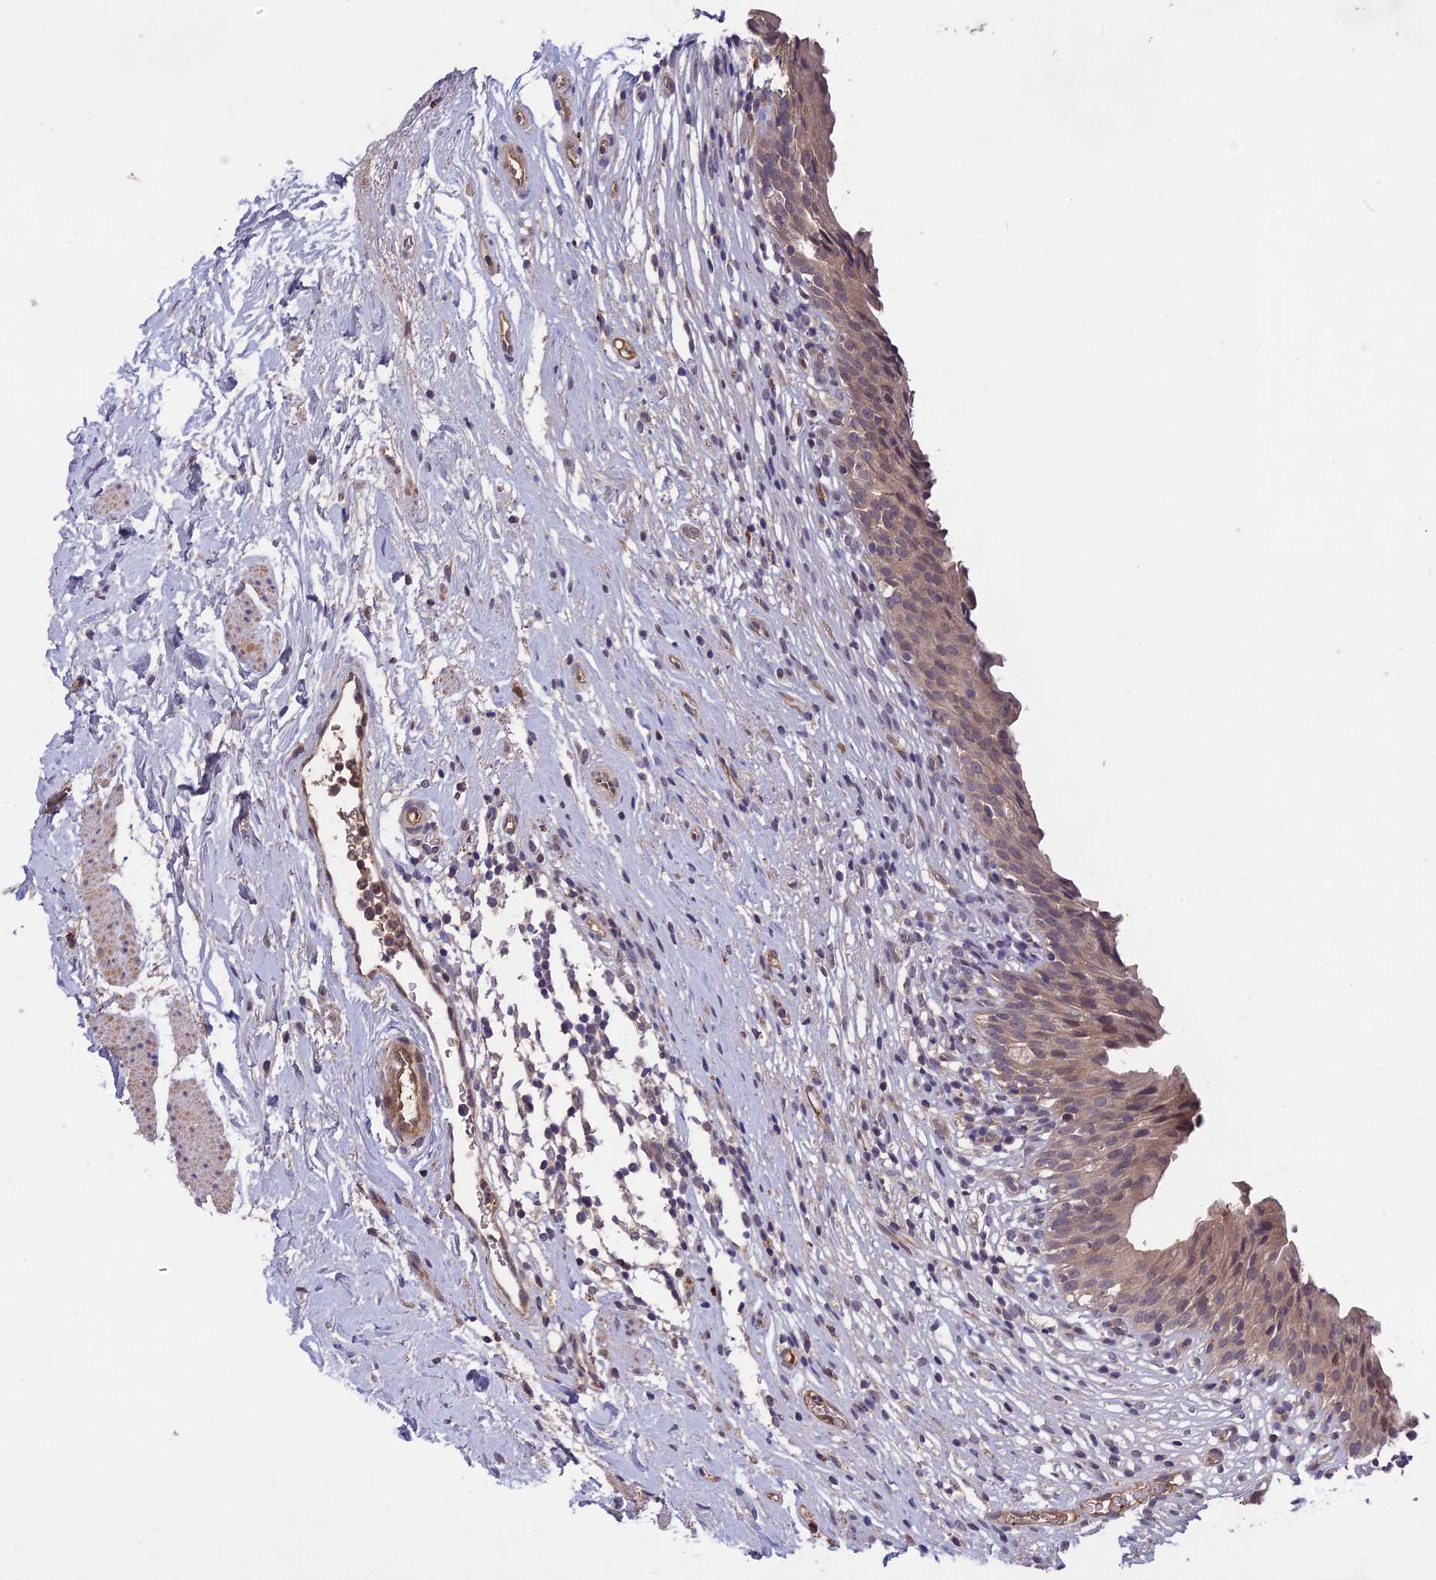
{"staining": {"intensity": "weak", "quantity": ">75%", "location": "cytoplasmic/membranous"}, "tissue": "urinary bladder", "cell_type": "Urothelial cells", "image_type": "normal", "snomed": [{"axis": "morphology", "description": "Normal tissue, NOS"}, {"axis": "morphology", "description": "Inflammation, NOS"}, {"axis": "topography", "description": "Urinary bladder"}], "caption": "Immunohistochemistry (IHC) of benign urinary bladder shows low levels of weak cytoplasmic/membranous expression in about >75% of urothelial cells.", "gene": "ADO", "patient": {"sex": "male", "age": 63}}